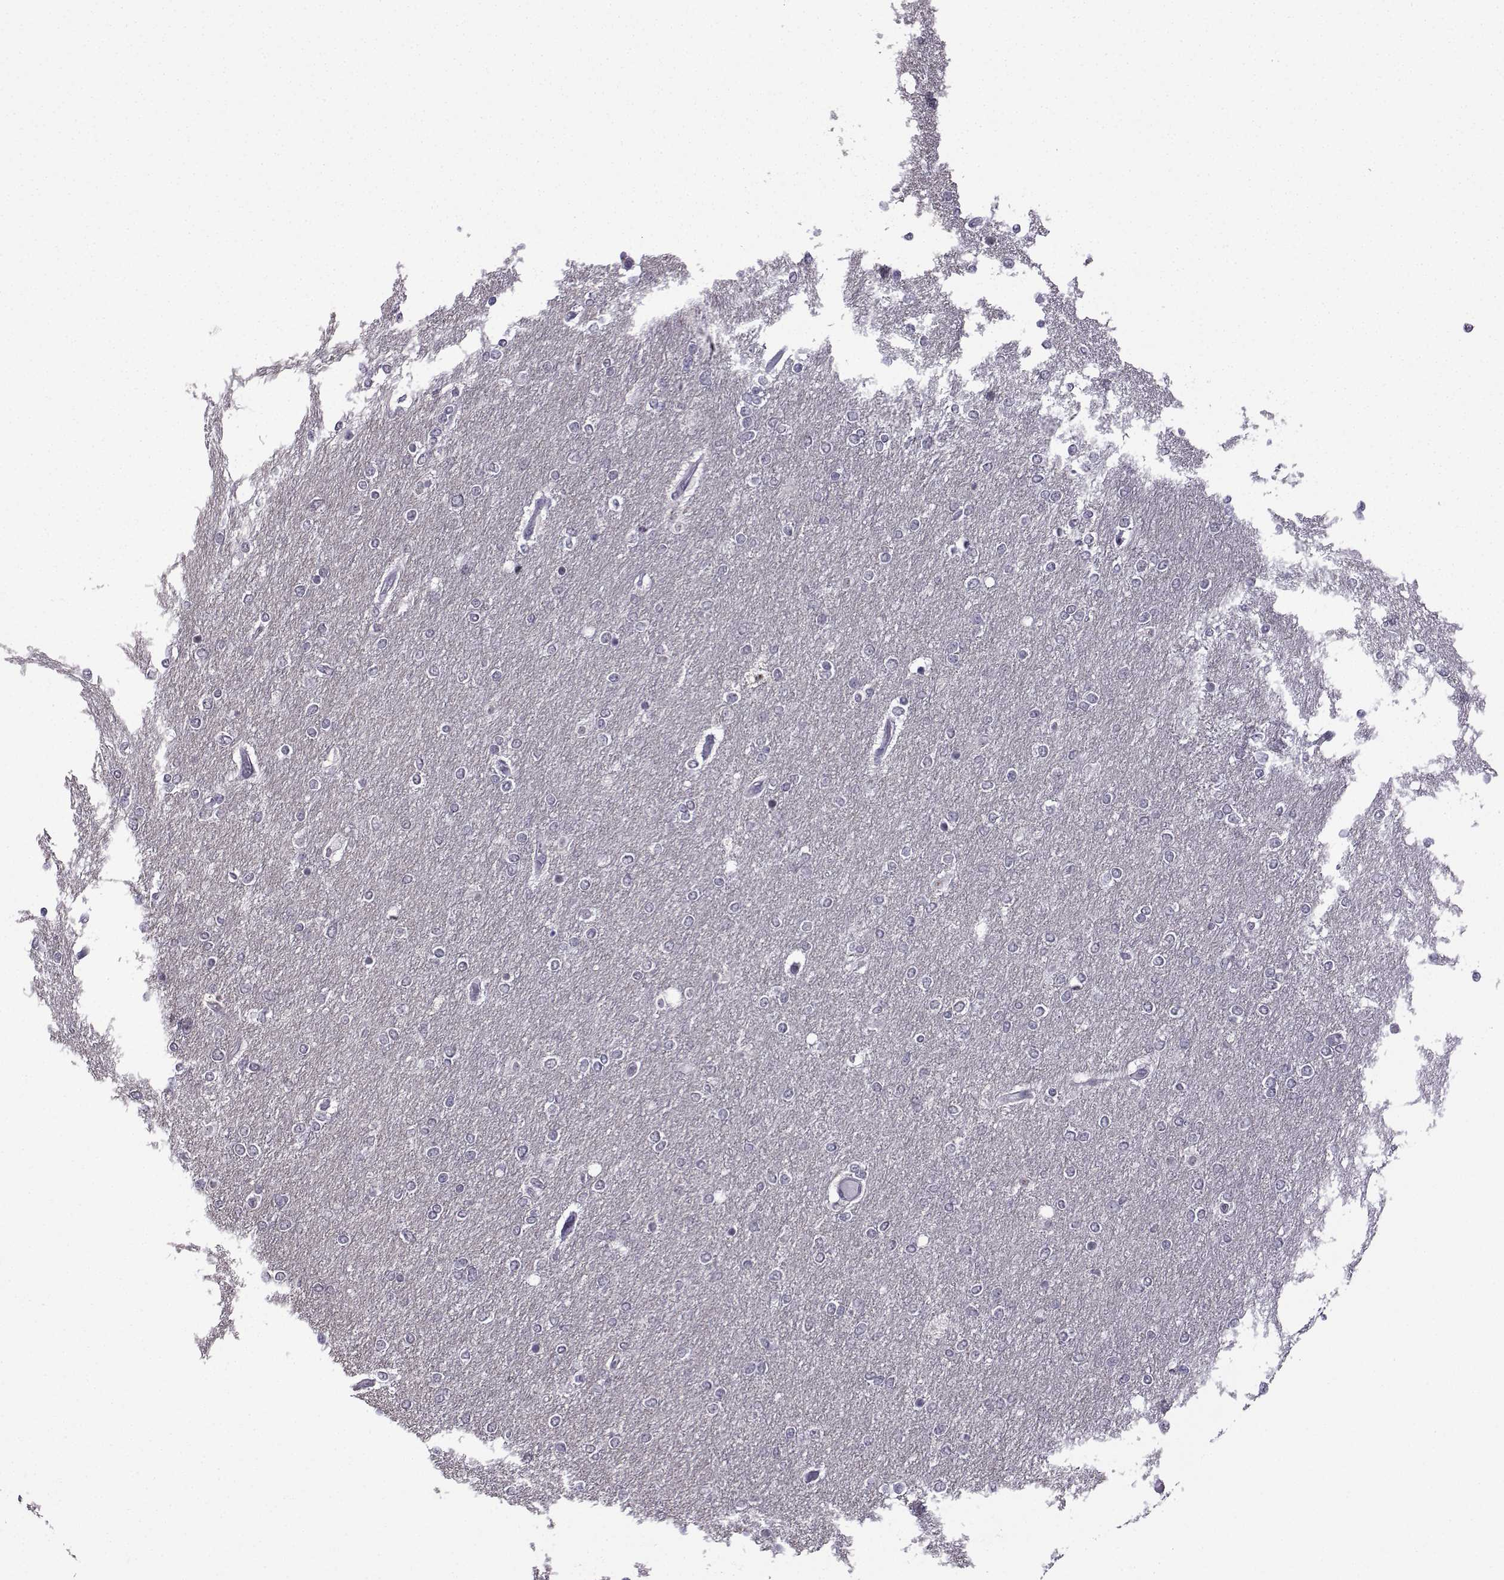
{"staining": {"intensity": "negative", "quantity": "none", "location": "none"}, "tissue": "glioma", "cell_type": "Tumor cells", "image_type": "cancer", "snomed": [{"axis": "morphology", "description": "Glioma, malignant, High grade"}, {"axis": "topography", "description": "Brain"}], "caption": "Human malignant glioma (high-grade) stained for a protein using immunohistochemistry shows no staining in tumor cells.", "gene": "FGF3", "patient": {"sex": "female", "age": 61}}